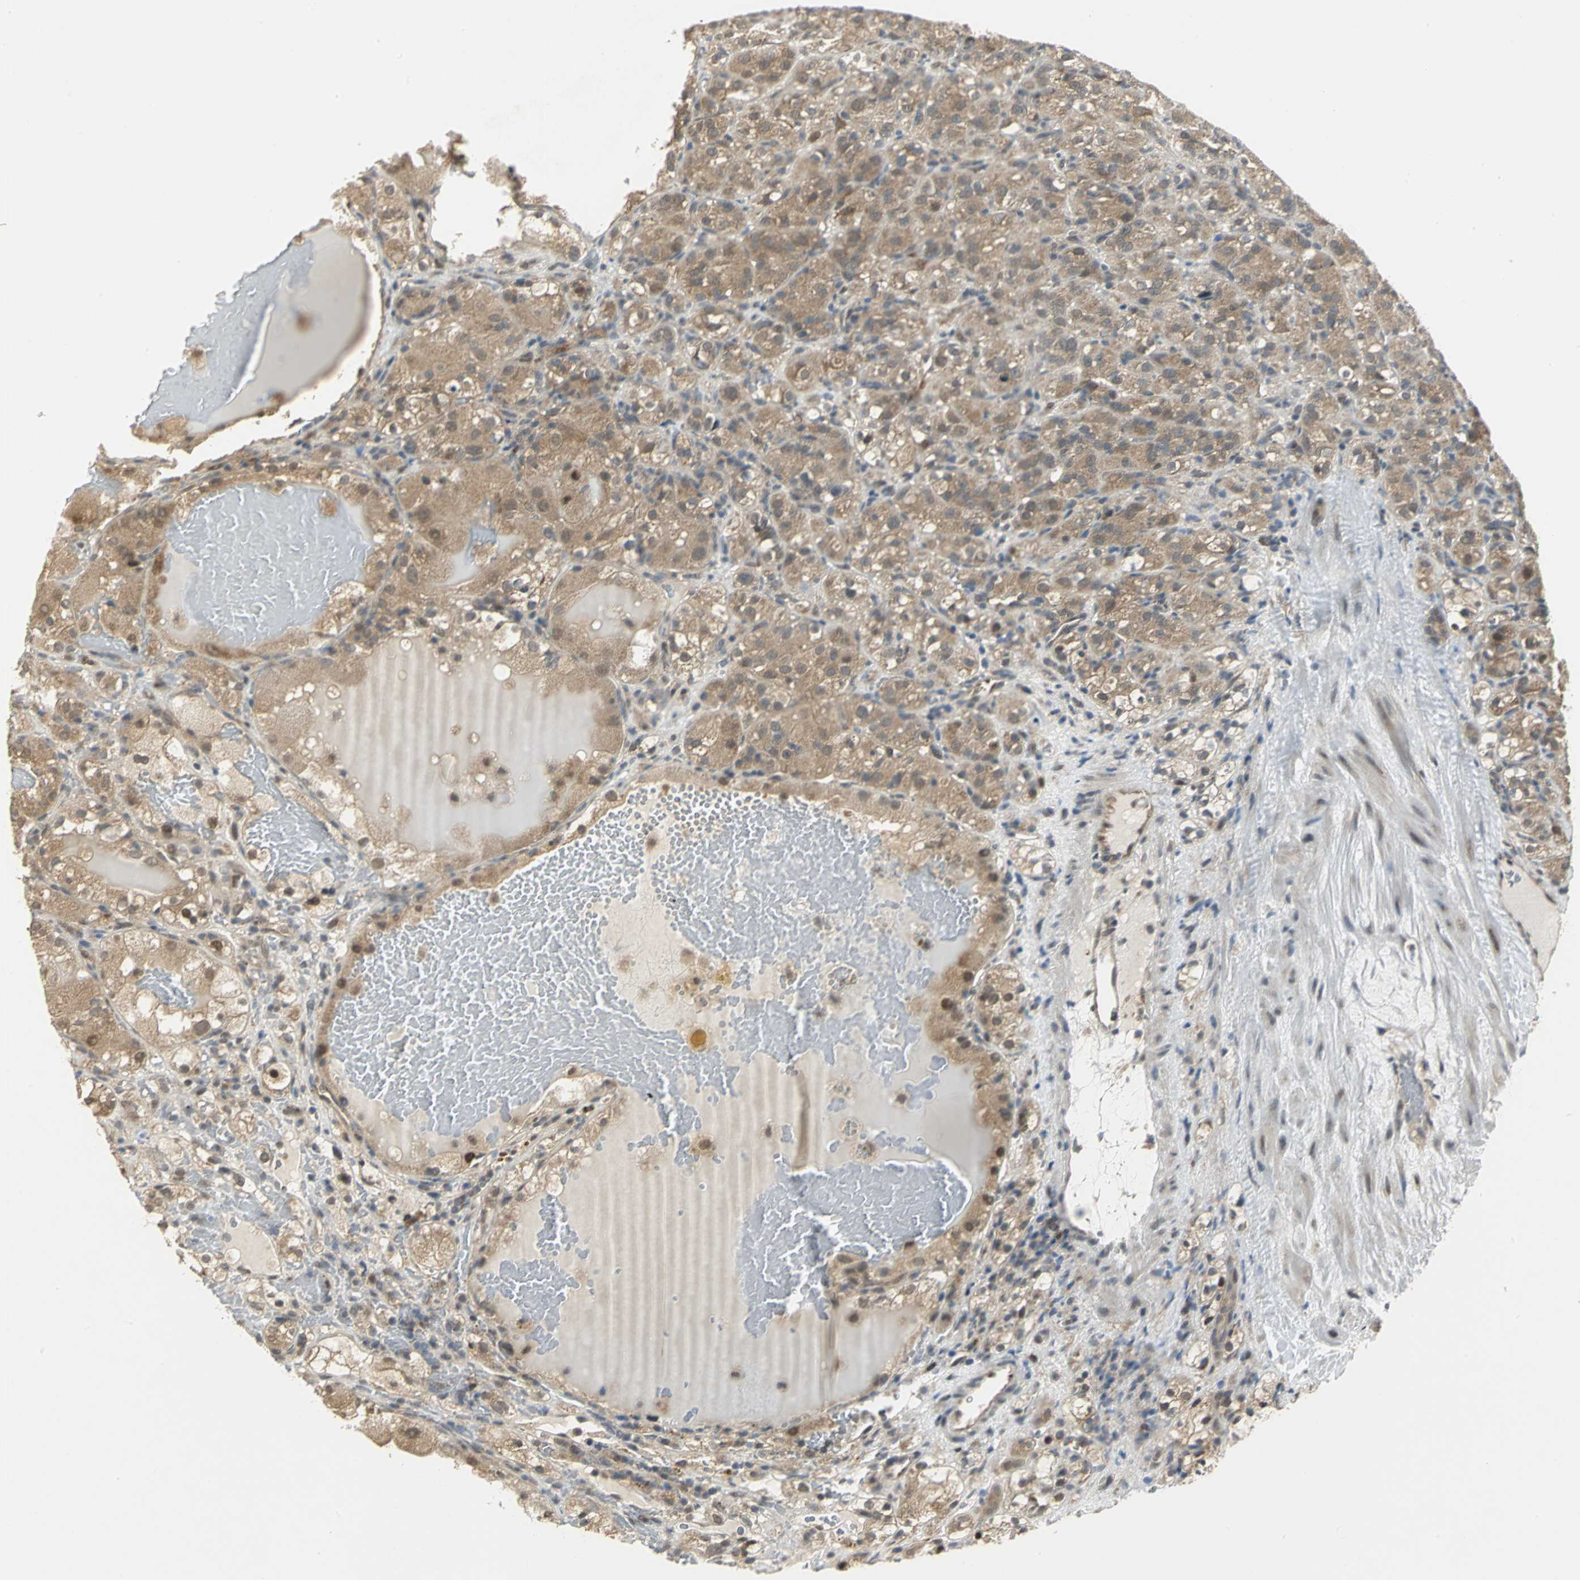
{"staining": {"intensity": "moderate", "quantity": ">75%", "location": "cytoplasmic/membranous"}, "tissue": "renal cancer", "cell_type": "Tumor cells", "image_type": "cancer", "snomed": [{"axis": "morphology", "description": "Normal tissue, NOS"}, {"axis": "morphology", "description": "Adenocarcinoma, NOS"}, {"axis": "topography", "description": "Kidney"}], "caption": "Immunohistochemistry (IHC) (DAB (3,3'-diaminobenzidine)) staining of renal cancer (adenocarcinoma) displays moderate cytoplasmic/membranous protein staining in approximately >75% of tumor cells. (DAB (3,3'-diaminobenzidine) IHC with brightfield microscopy, high magnification).", "gene": "PSMC4", "patient": {"sex": "male", "age": 61}}